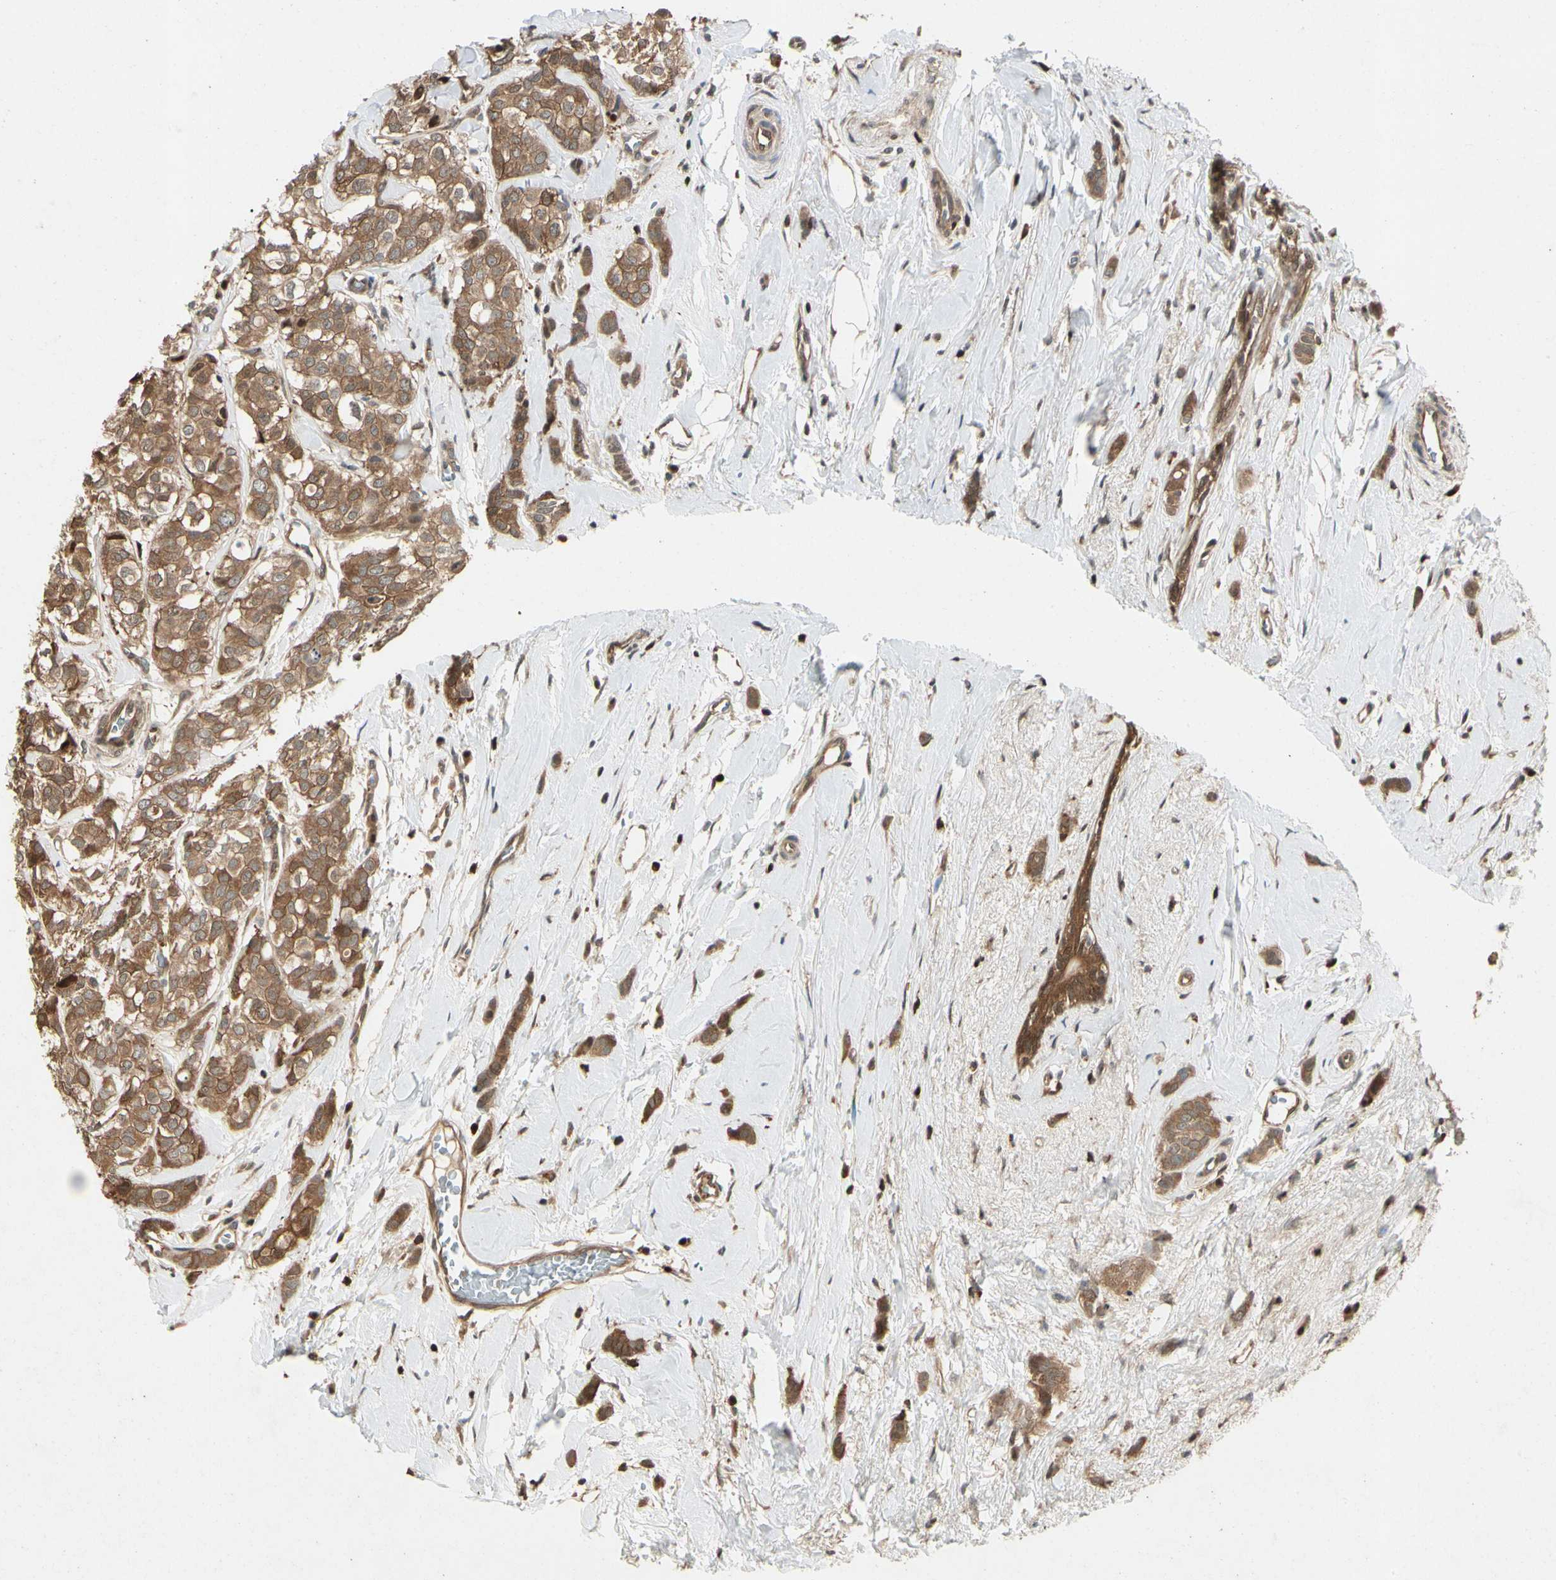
{"staining": {"intensity": "moderate", "quantity": ">75%", "location": "cytoplasmic/membranous"}, "tissue": "breast cancer", "cell_type": "Tumor cells", "image_type": "cancer", "snomed": [{"axis": "morphology", "description": "Lobular carcinoma"}, {"axis": "topography", "description": "Breast"}], "caption": "Breast cancer stained for a protein (brown) exhibits moderate cytoplasmic/membranous positive staining in approximately >75% of tumor cells.", "gene": "YWHAQ", "patient": {"sex": "female", "age": 60}}